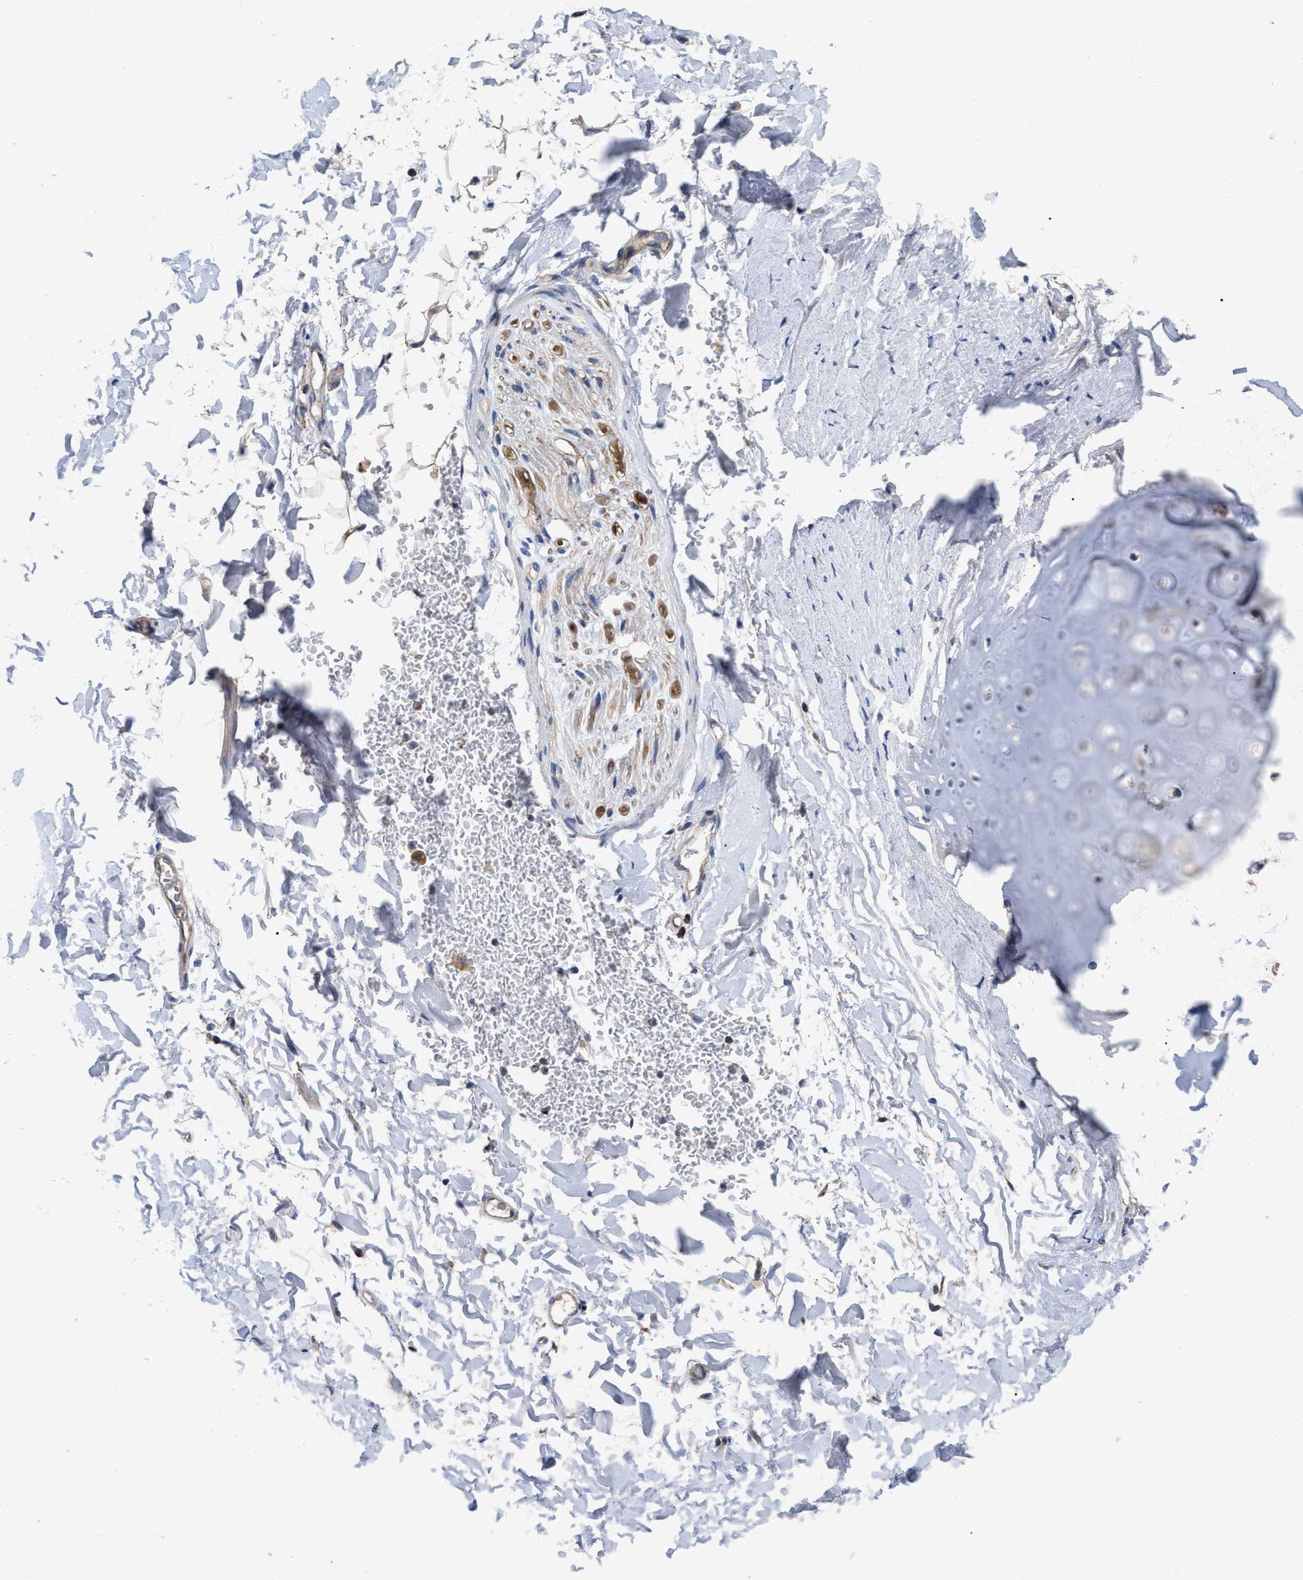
{"staining": {"intensity": "negative", "quantity": "none", "location": "none"}, "tissue": "adipose tissue", "cell_type": "Adipocytes", "image_type": "normal", "snomed": [{"axis": "morphology", "description": "Normal tissue, NOS"}, {"axis": "topography", "description": "Cartilage tissue"}, {"axis": "topography", "description": "Bronchus"}], "caption": "Adipocytes are negative for brown protein staining in benign adipose tissue. (DAB (3,3'-diaminobenzidine) IHC, high magnification).", "gene": "RAP1GDS1", "patient": {"sex": "female", "age": 73}}